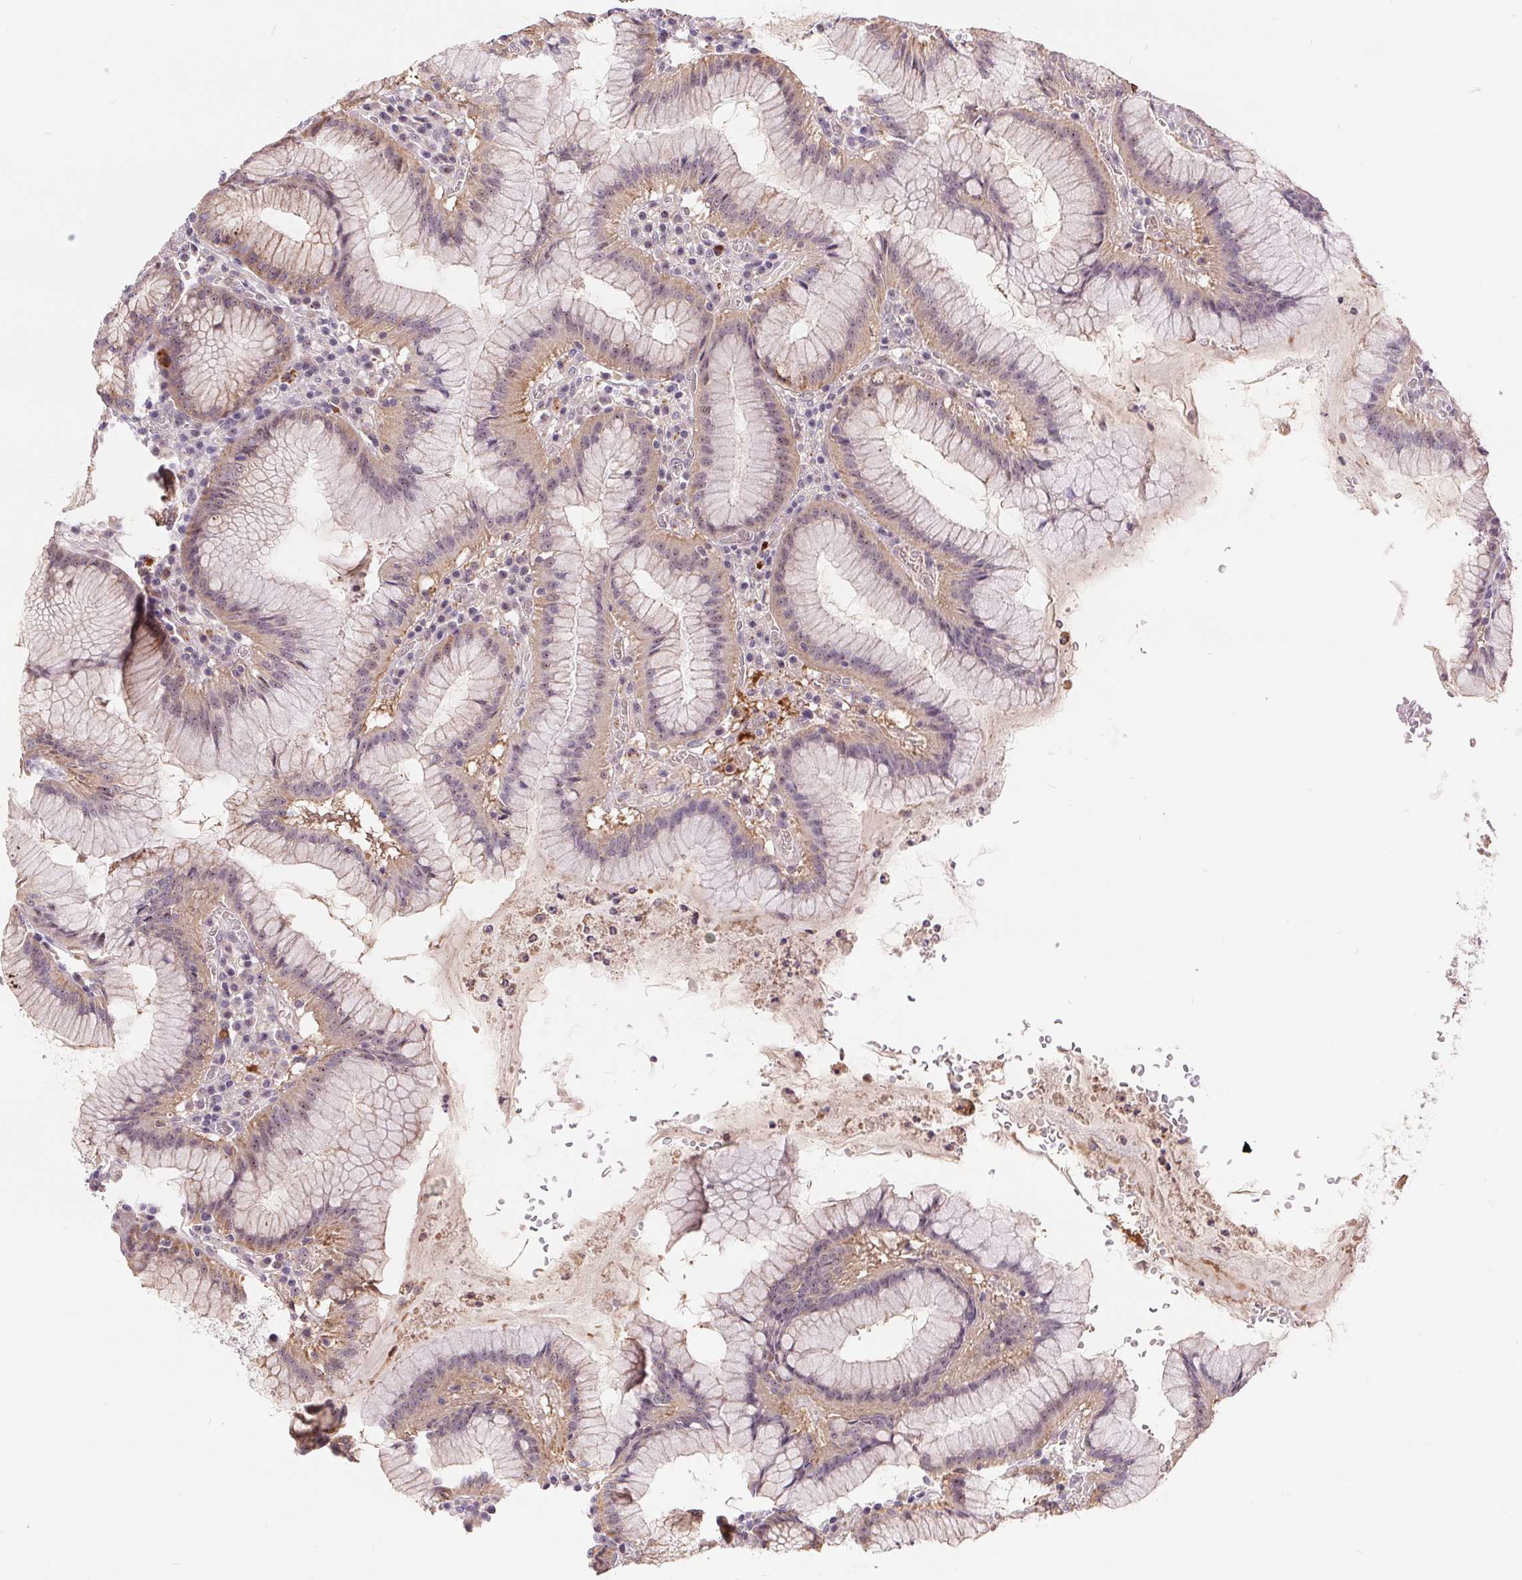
{"staining": {"intensity": "strong", "quantity": "<25%", "location": "cytoplasmic/membranous"}, "tissue": "stomach", "cell_type": "Glandular cells", "image_type": "normal", "snomed": [{"axis": "morphology", "description": "Normal tissue, NOS"}, {"axis": "topography", "description": "Stomach"}], "caption": "Immunohistochemical staining of unremarkable stomach reveals medium levels of strong cytoplasmic/membranous positivity in about <25% of glandular cells.", "gene": "RANBP3L", "patient": {"sex": "male", "age": 55}}